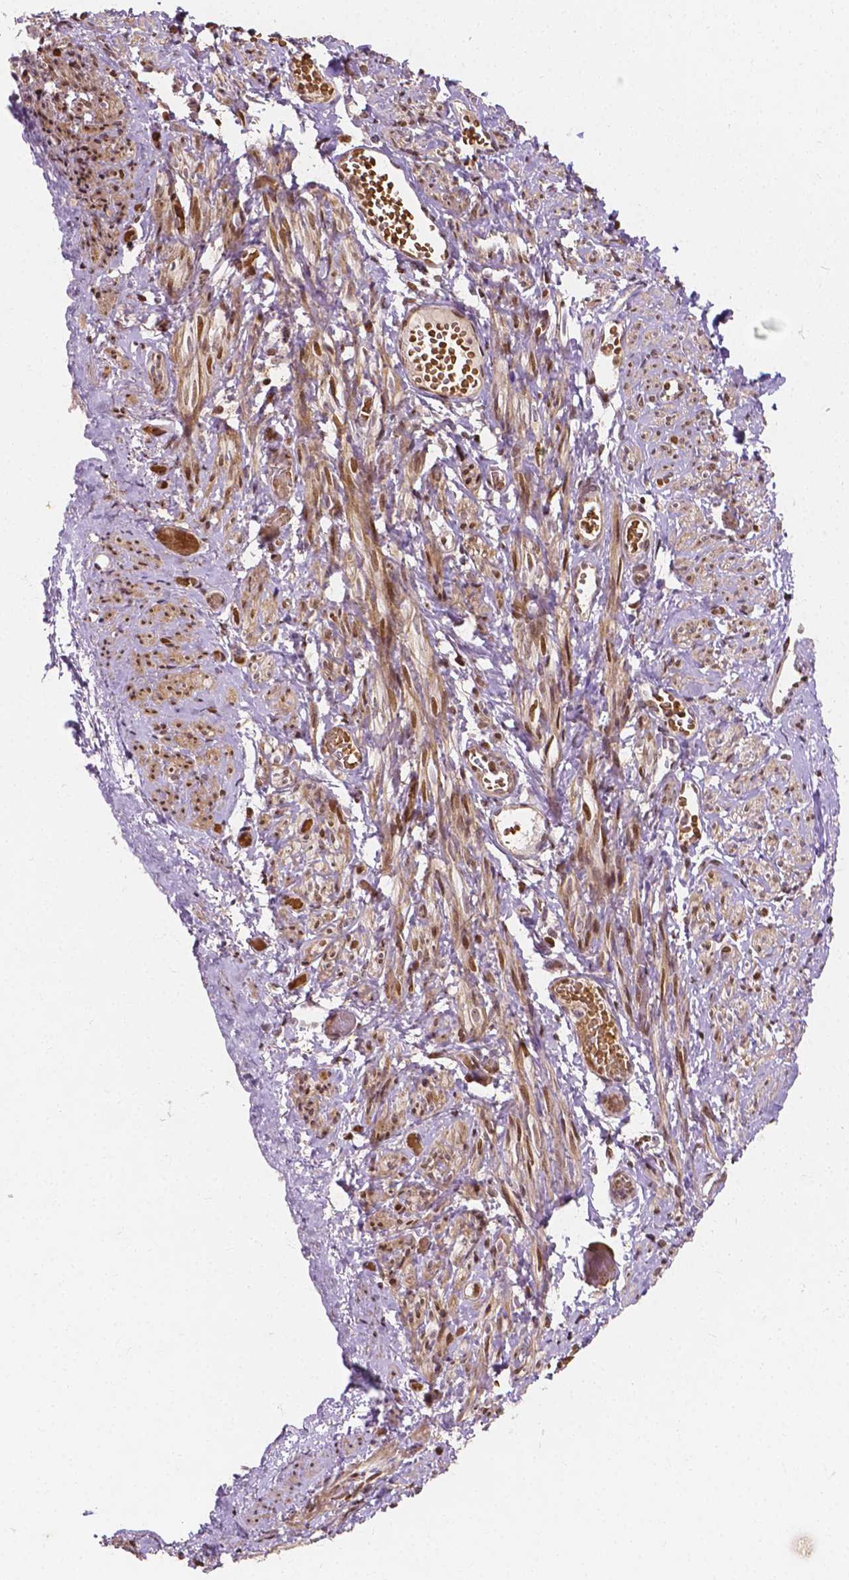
{"staining": {"intensity": "moderate", "quantity": ">75%", "location": "cytoplasmic/membranous,nuclear"}, "tissue": "smooth muscle", "cell_type": "Smooth muscle cells", "image_type": "normal", "snomed": [{"axis": "morphology", "description": "Normal tissue, NOS"}, {"axis": "topography", "description": "Smooth muscle"}], "caption": "Brown immunohistochemical staining in benign human smooth muscle exhibits moderate cytoplasmic/membranous,nuclear expression in approximately >75% of smooth muscle cells. Immunohistochemistry (ihc) stains the protein in brown and the nuclei are stained blue.", "gene": "PTPN18", "patient": {"sex": "female", "age": 65}}